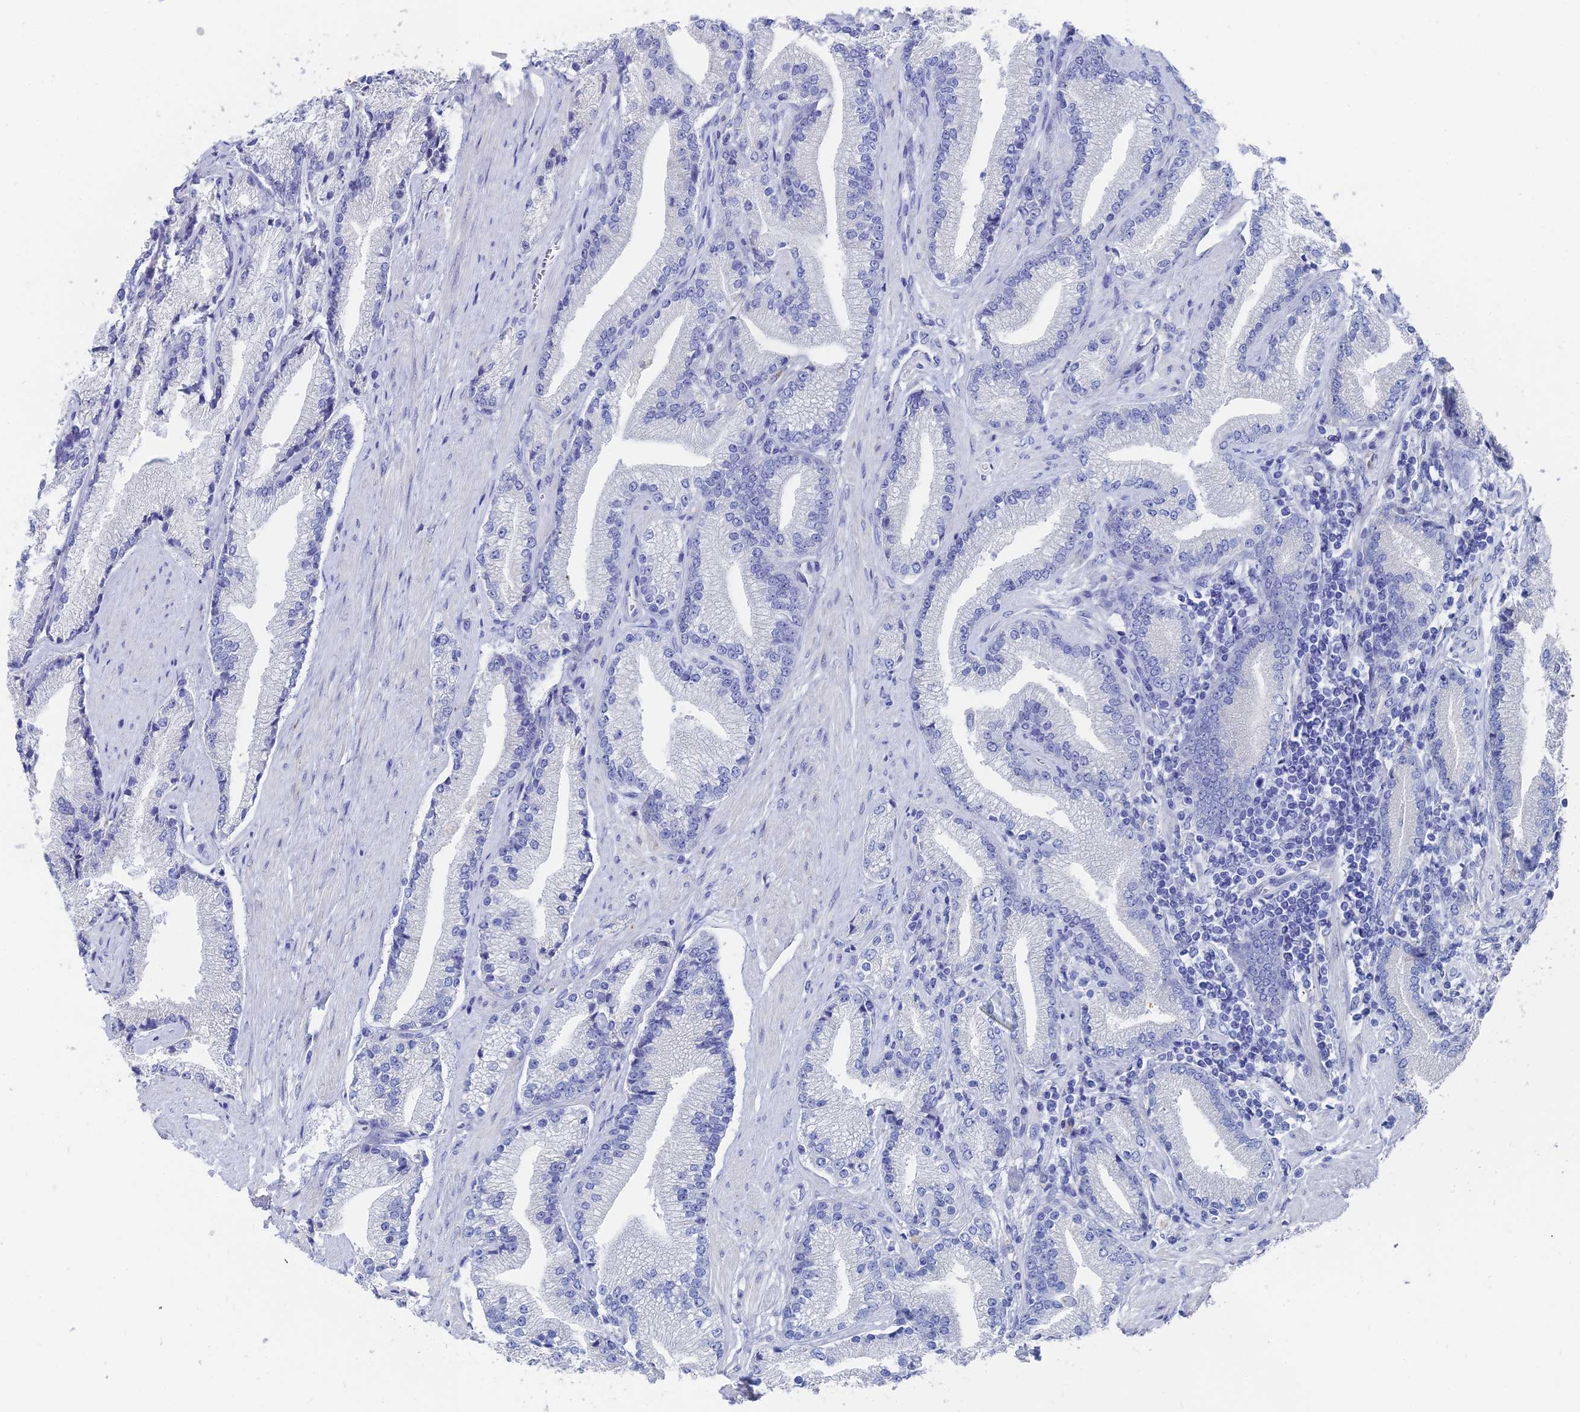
{"staining": {"intensity": "negative", "quantity": "none", "location": "none"}, "tissue": "prostate cancer", "cell_type": "Tumor cells", "image_type": "cancer", "snomed": [{"axis": "morphology", "description": "Adenocarcinoma, High grade"}, {"axis": "topography", "description": "Prostate"}], "caption": "There is no significant positivity in tumor cells of prostate cancer (high-grade adenocarcinoma).", "gene": "TNNT3", "patient": {"sex": "male", "age": 67}}